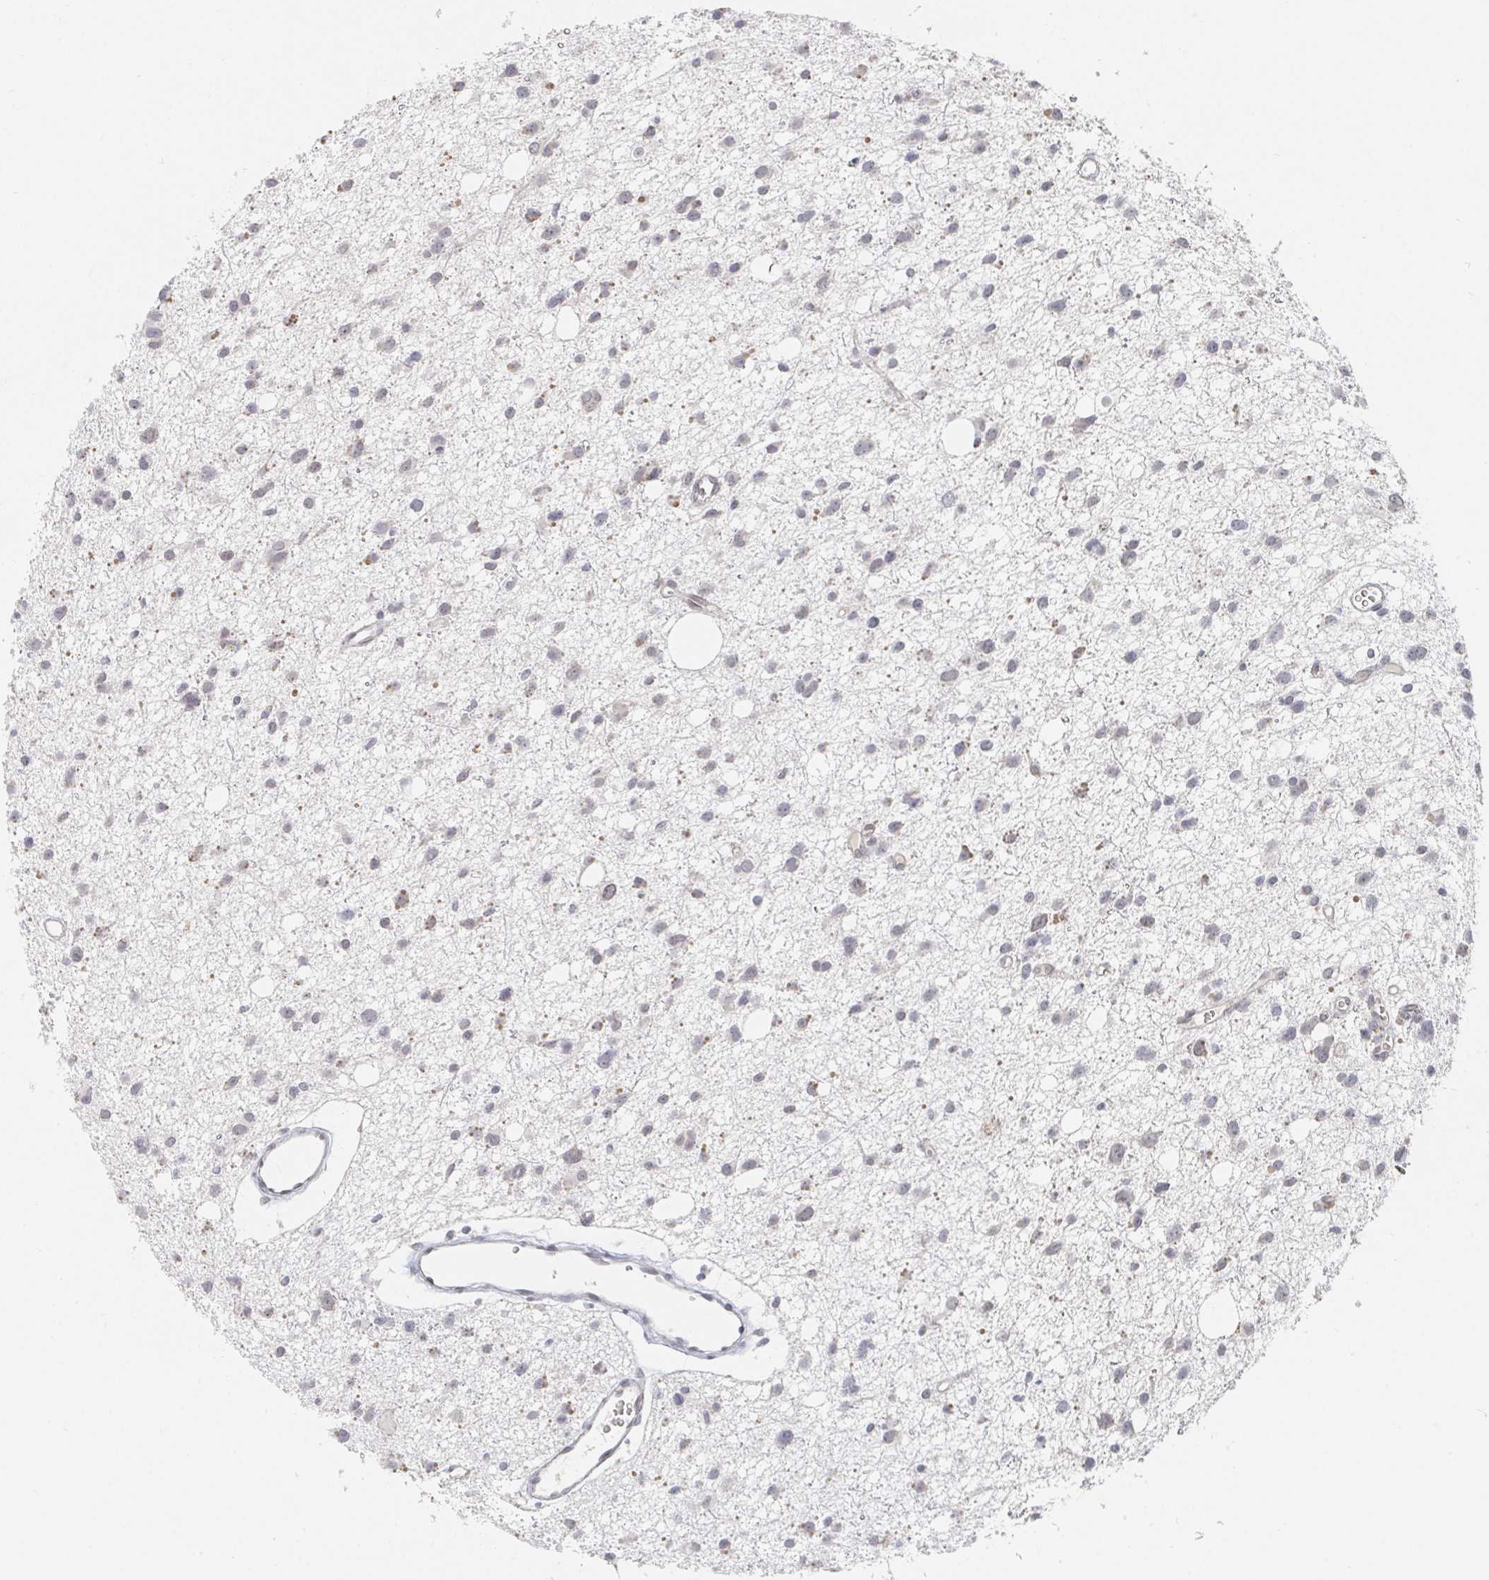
{"staining": {"intensity": "weak", "quantity": "<25%", "location": "nuclear"}, "tissue": "glioma", "cell_type": "Tumor cells", "image_type": "cancer", "snomed": [{"axis": "morphology", "description": "Glioma, malignant, High grade"}, {"axis": "topography", "description": "Brain"}], "caption": "Tumor cells show no significant staining in malignant glioma (high-grade).", "gene": "CHD2", "patient": {"sex": "male", "age": 23}}